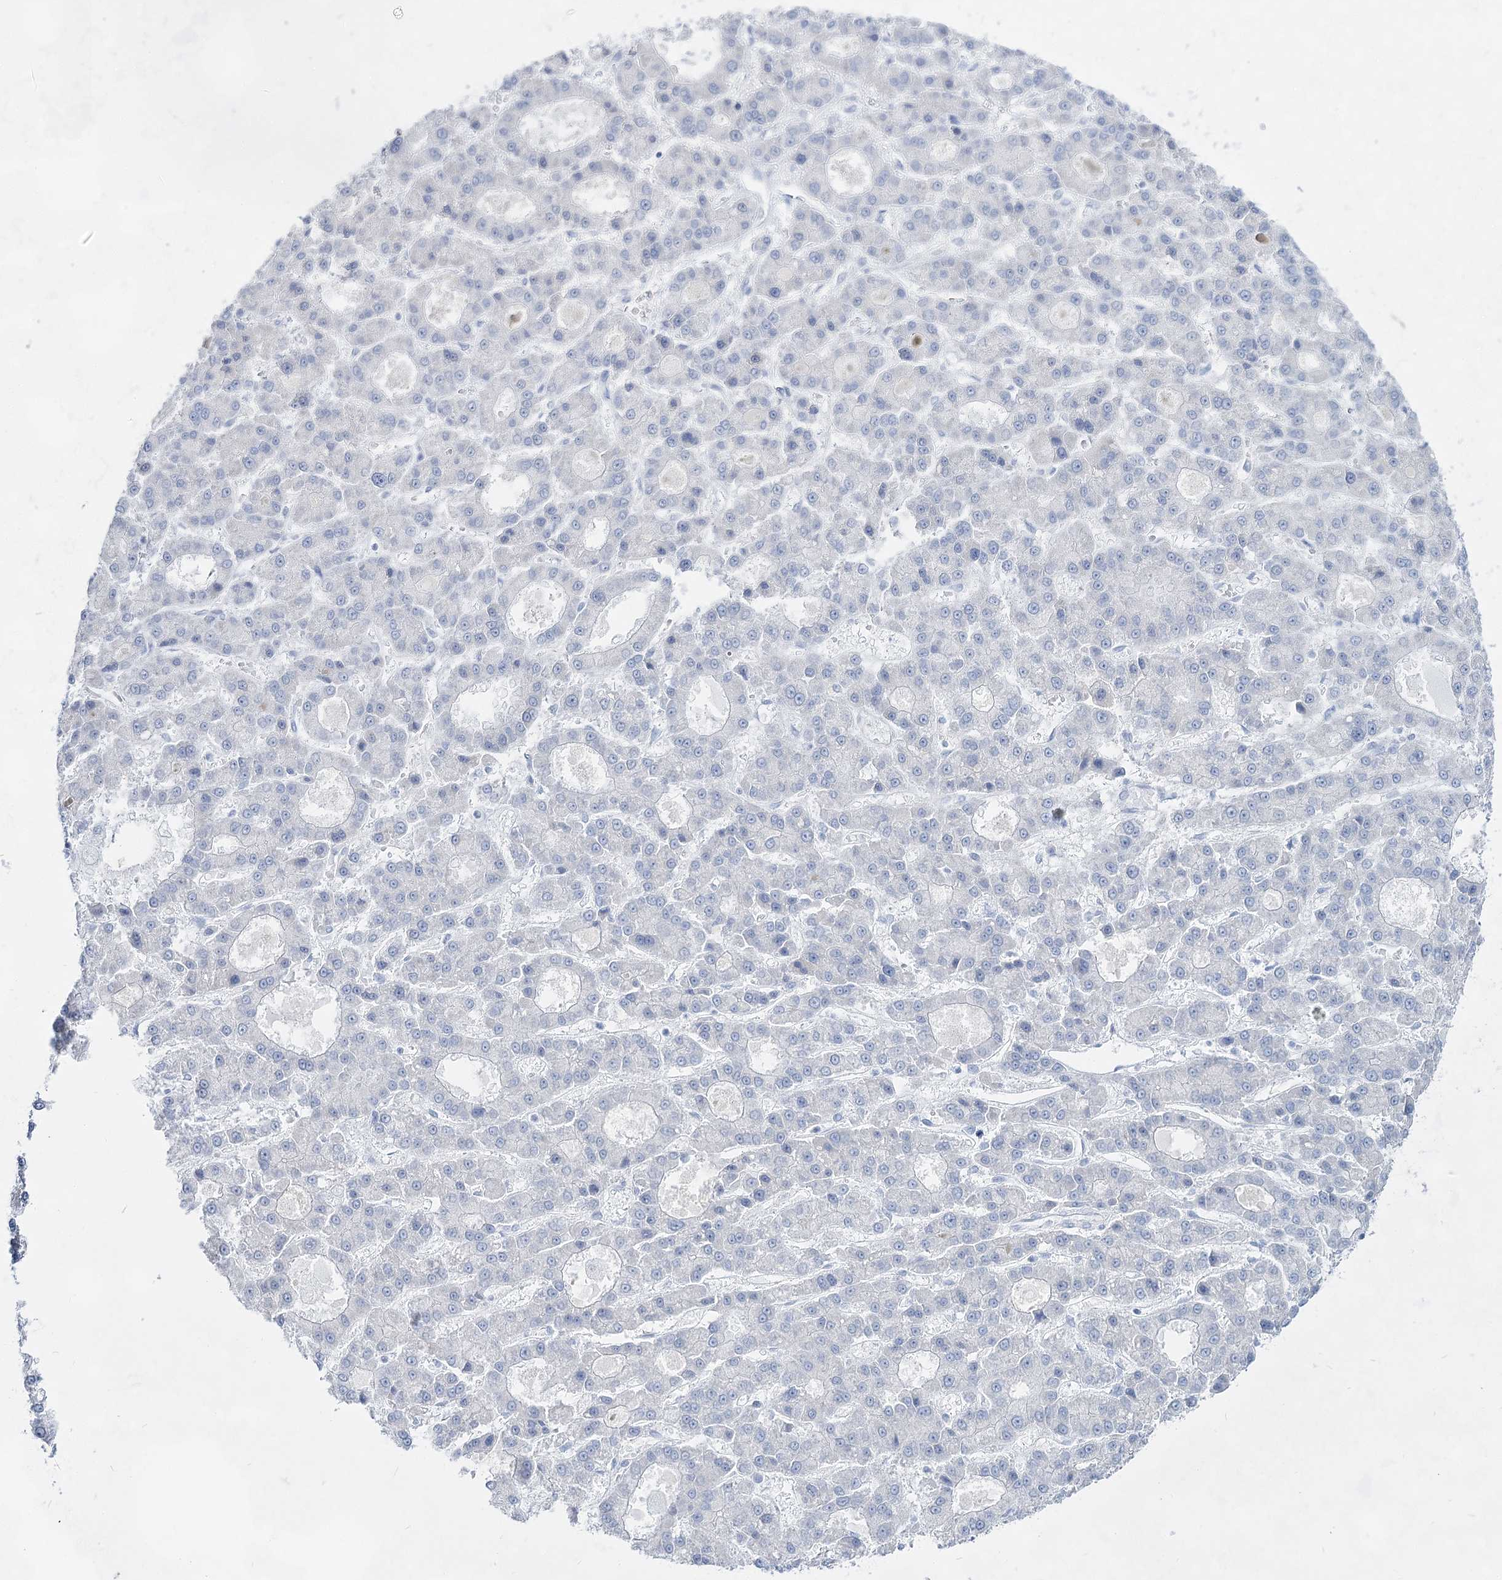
{"staining": {"intensity": "negative", "quantity": "none", "location": "none"}, "tissue": "liver cancer", "cell_type": "Tumor cells", "image_type": "cancer", "snomed": [{"axis": "morphology", "description": "Carcinoma, Hepatocellular, NOS"}, {"axis": "topography", "description": "Liver"}], "caption": "IHC micrograph of neoplastic tissue: human liver cancer stained with DAB reveals no significant protein expression in tumor cells.", "gene": "ACRV1", "patient": {"sex": "male", "age": 70}}